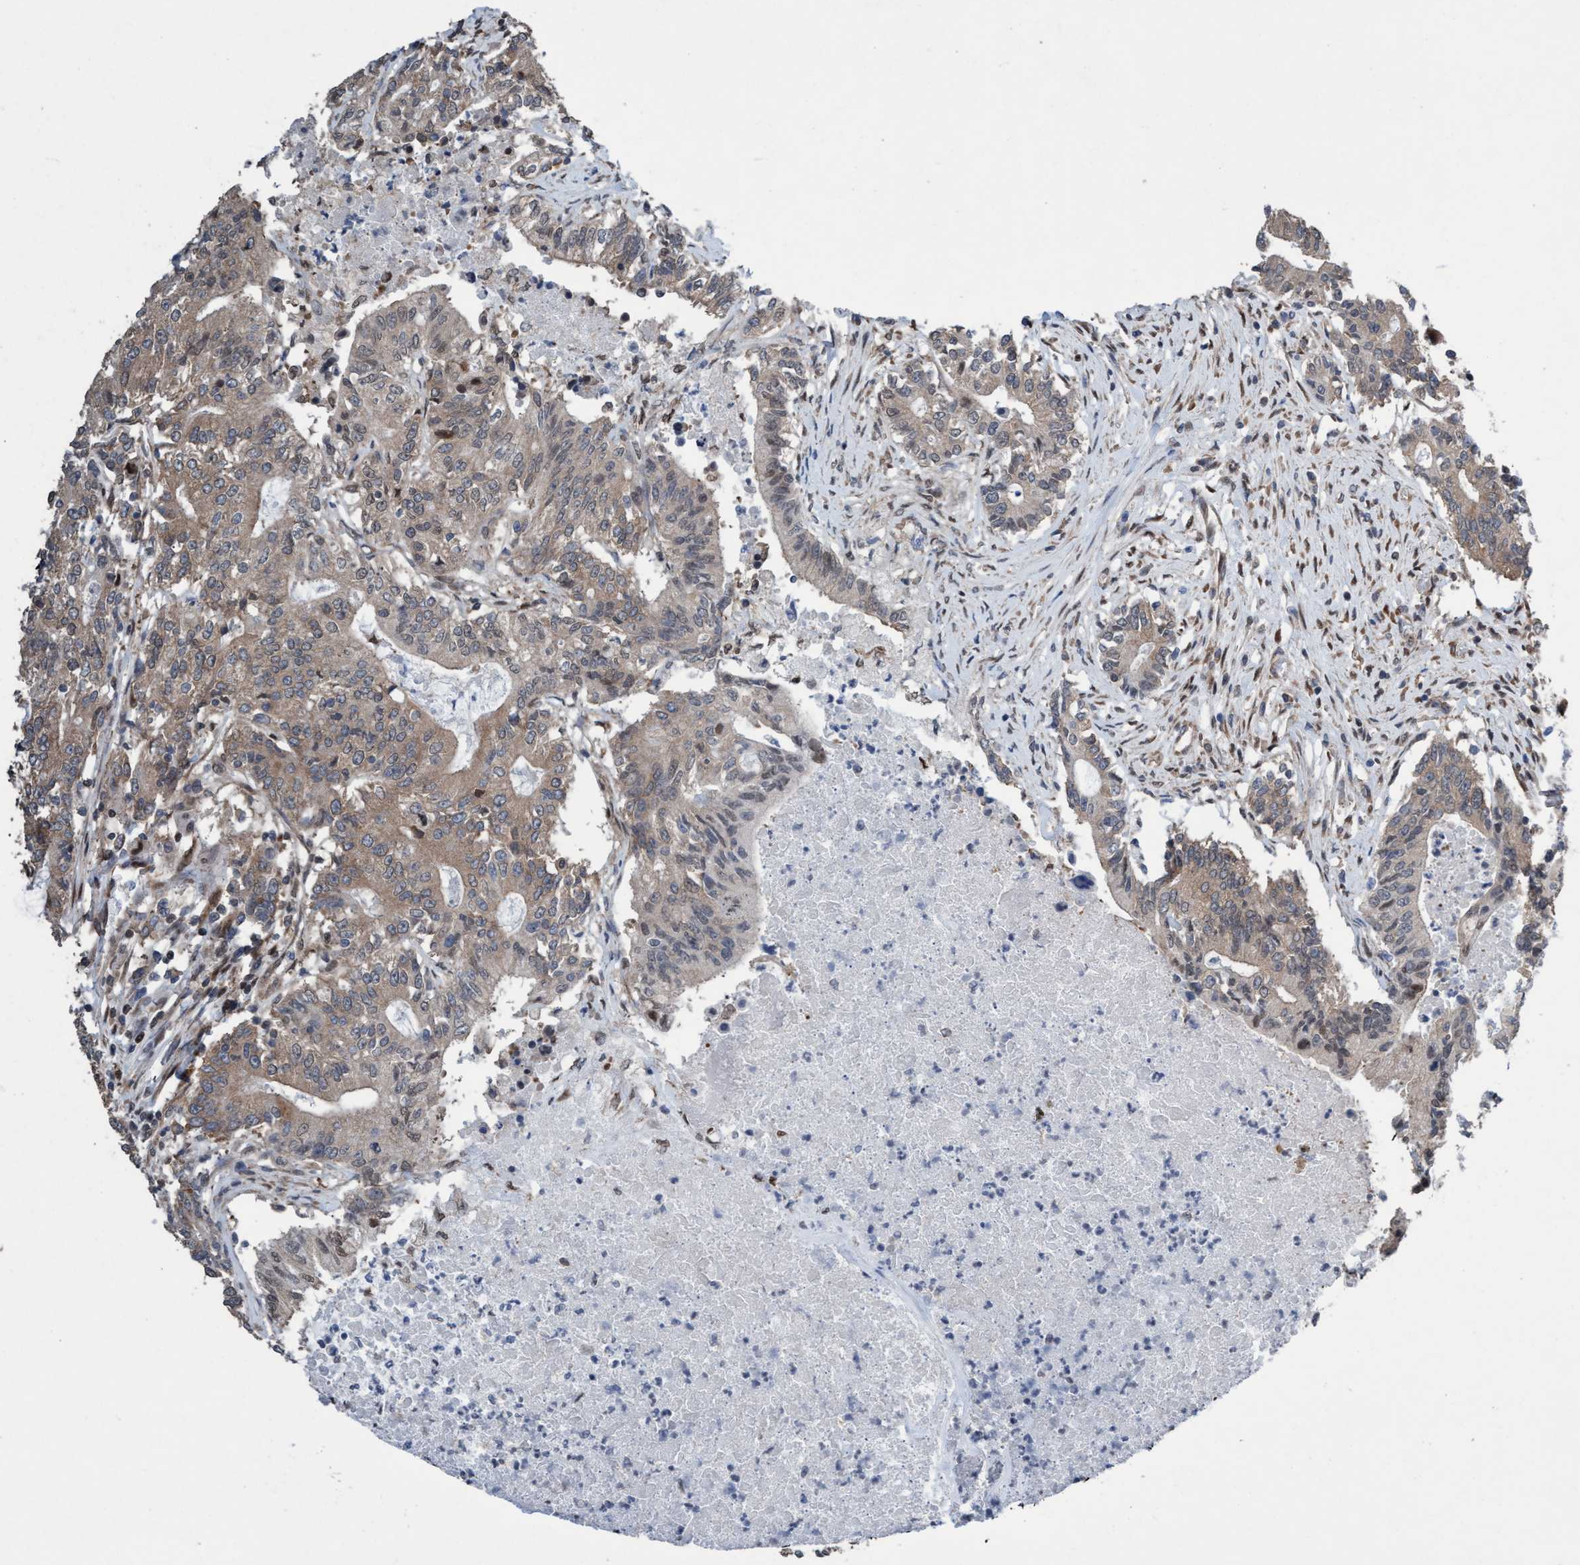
{"staining": {"intensity": "weak", "quantity": ">75%", "location": "cytoplasmic/membranous"}, "tissue": "colorectal cancer", "cell_type": "Tumor cells", "image_type": "cancer", "snomed": [{"axis": "morphology", "description": "Adenocarcinoma, NOS"}, {"axis": "topography", "description": "Colon"}], "caption": "Colorectal adenocarcinoma was stained to show a protein in brown. There is low levels of weak cytoplasmic/membranous staining in approximately >75% of tumor cells. The staining was performed using DAB (3,3'-diaminobenzidine), with brown indicating positive protein expression. Nuclei are stained blue with hematoxylin.", "gene": "METAP2", "patient": {"sex": "female", "age": 77}}